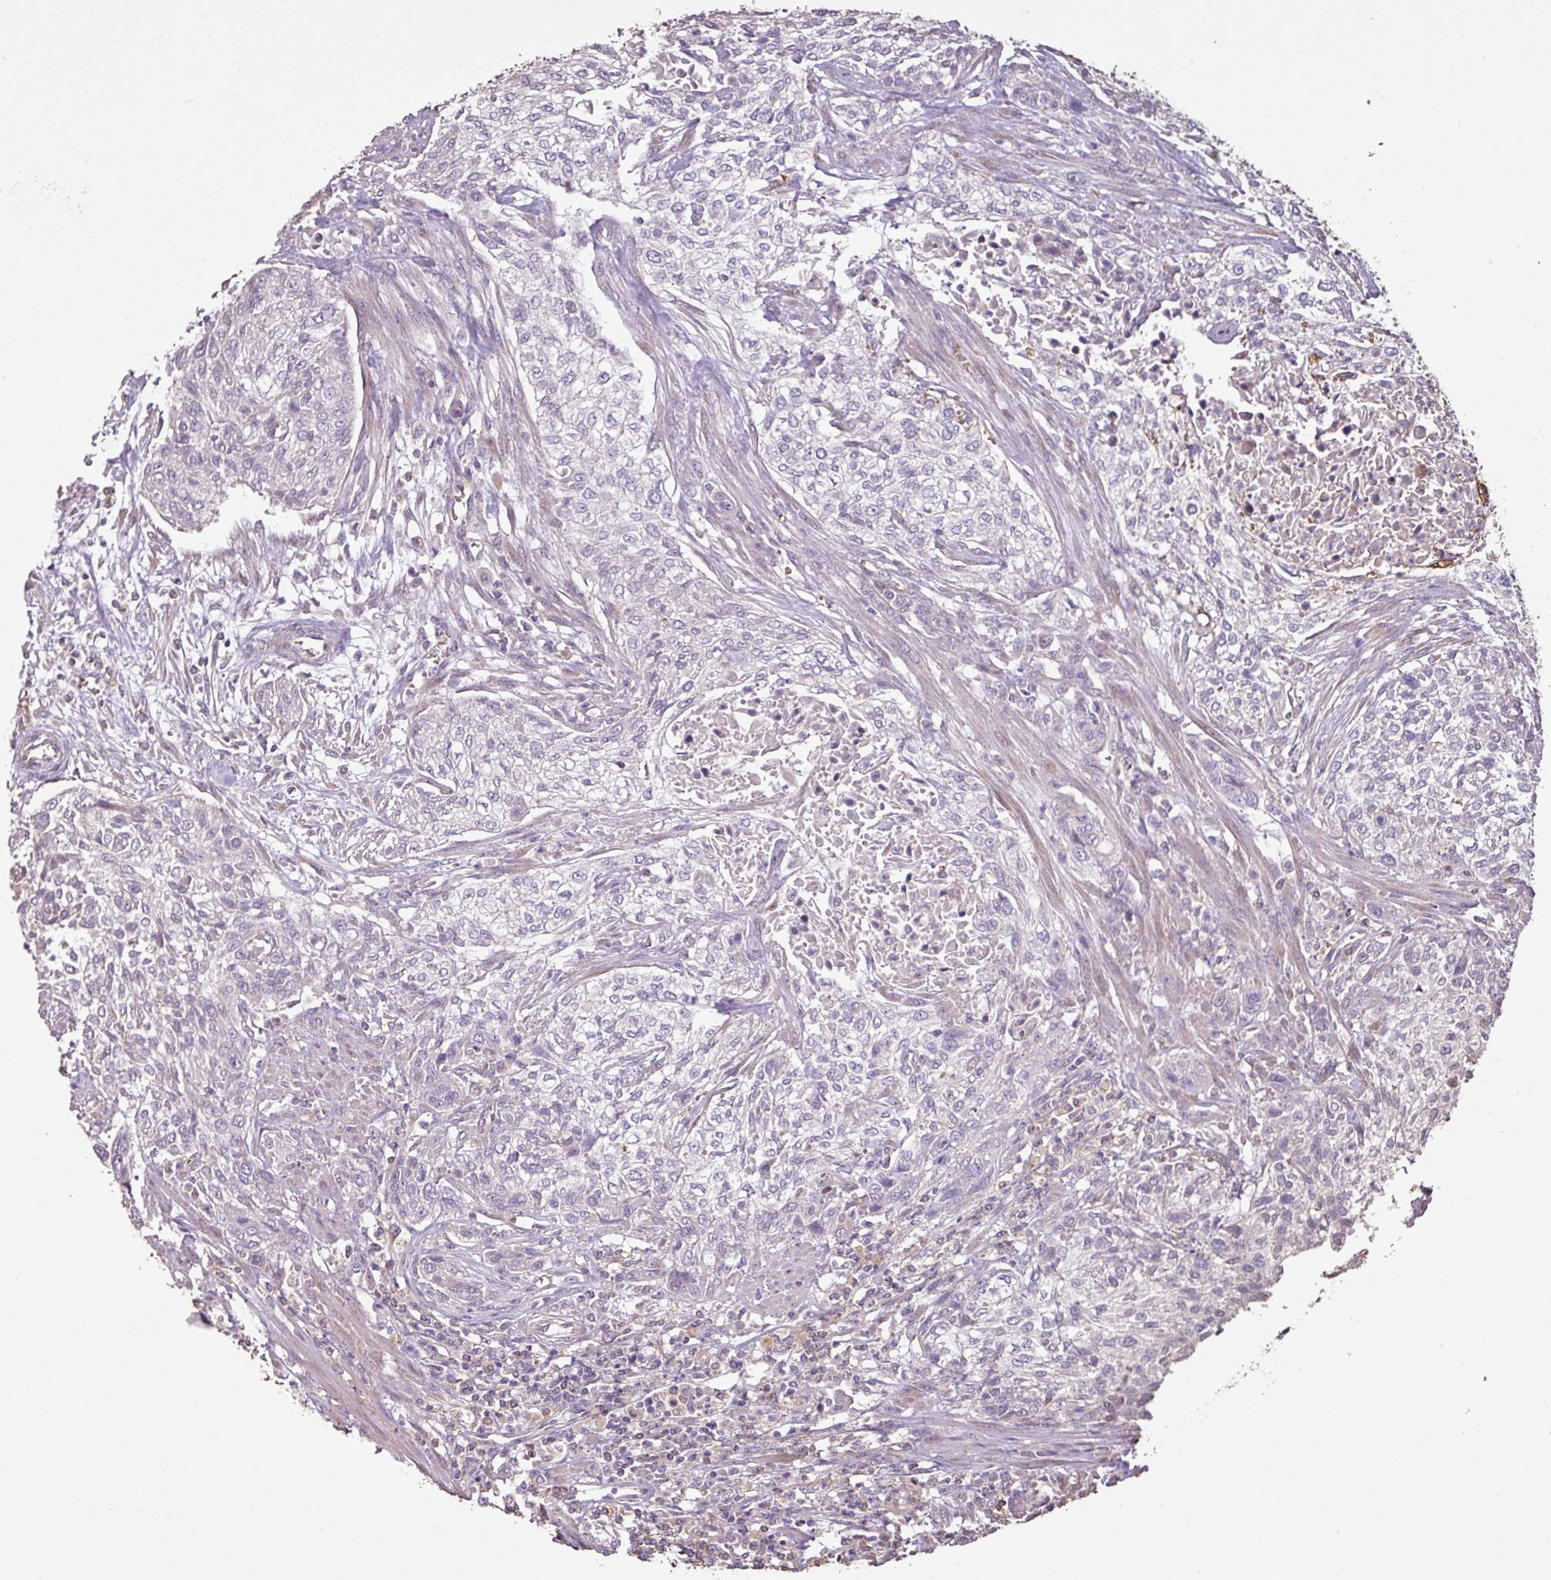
{"staining": {"intensity": "negative", "quantity": "none", "location": "none"}, "tissue": "urothelial cancer", "cell_type": "Tumor cells", "image_type": "cancer", "snomed": [{"axis": "morphology", "description": "Normal tissue, NOS"}, {"axis": "morphology", "description": "Urothelial carcinoma, NOS"}, {"axis": "topography", "description": "Urinary bladder"}, {"axis": "topography", "description": "Peripheral nerve tissue"}], "caption": "An immunohistochemistry micrograph of urothelial cancer is shown. There is no staining in tumor cells of urothelial cancer.", "gene": "NHSL2", "patient": {"sex": "male", "age": 35}}